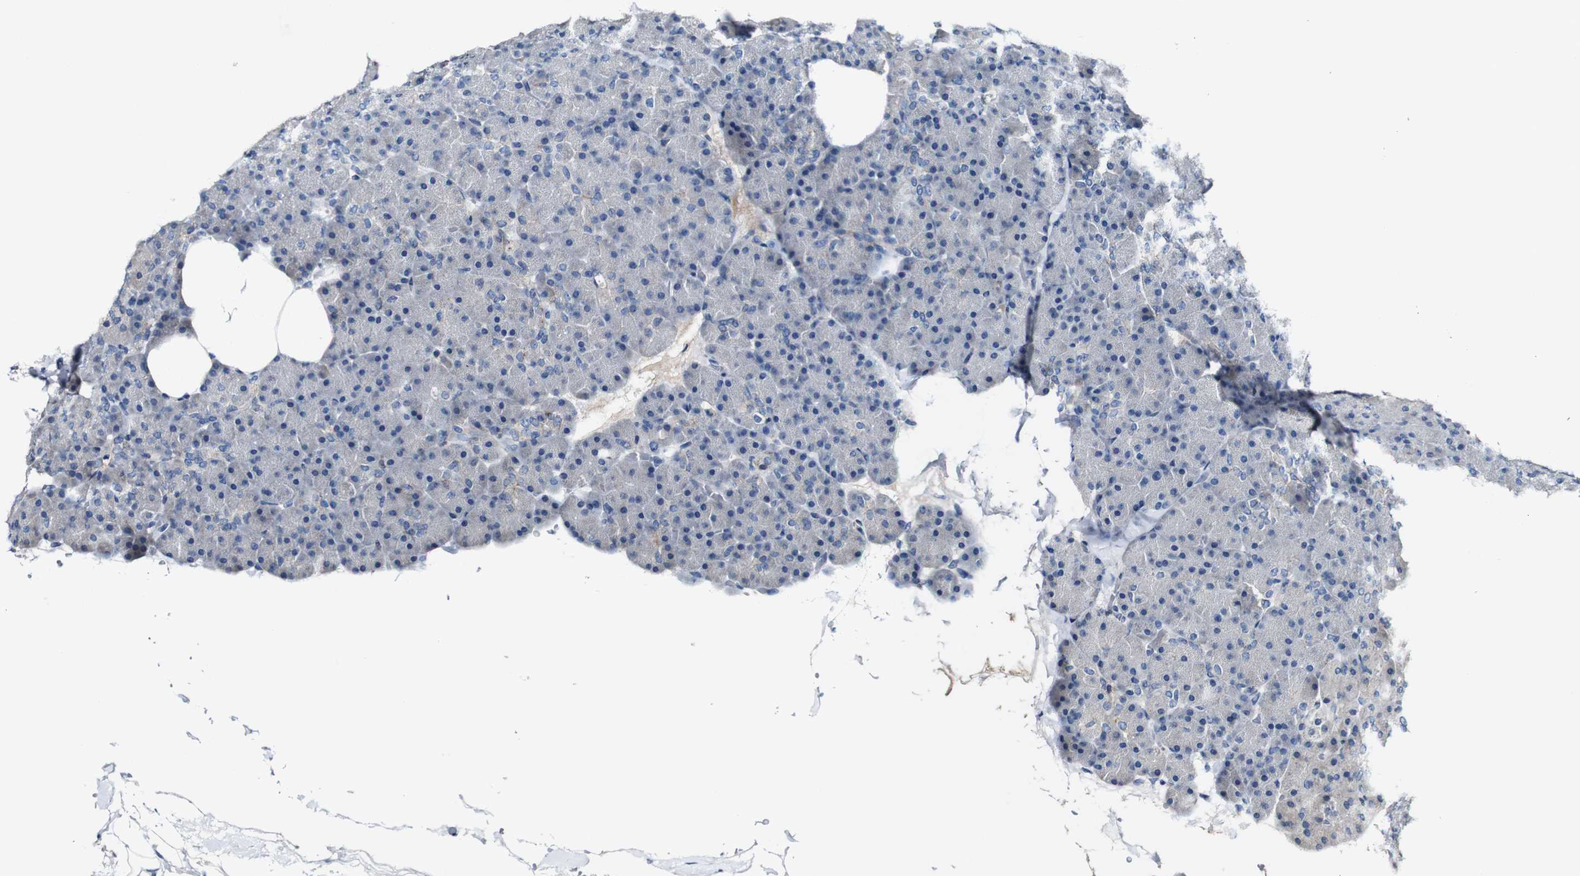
{"staining": {"intensity": "weak", "quantity": "<25%", "location": "cytoplasmic/membranous"}, "tissue": "pancreas", "cell_type": "Exocrine glandular cells", "image_type": "normal", "snomed": [{"axis": "morphology", "description": "Normal tissue, NOS"}, {"axis": "topography", "description": "Pancreas"}], "caption": "The immunohistochemistry (IHC) photomicrograph has no significant positivity in exocrine glandular cells of pancreas.", "gene": "GRAMD1A", "patient": {"sex": "female", "age": 35}}